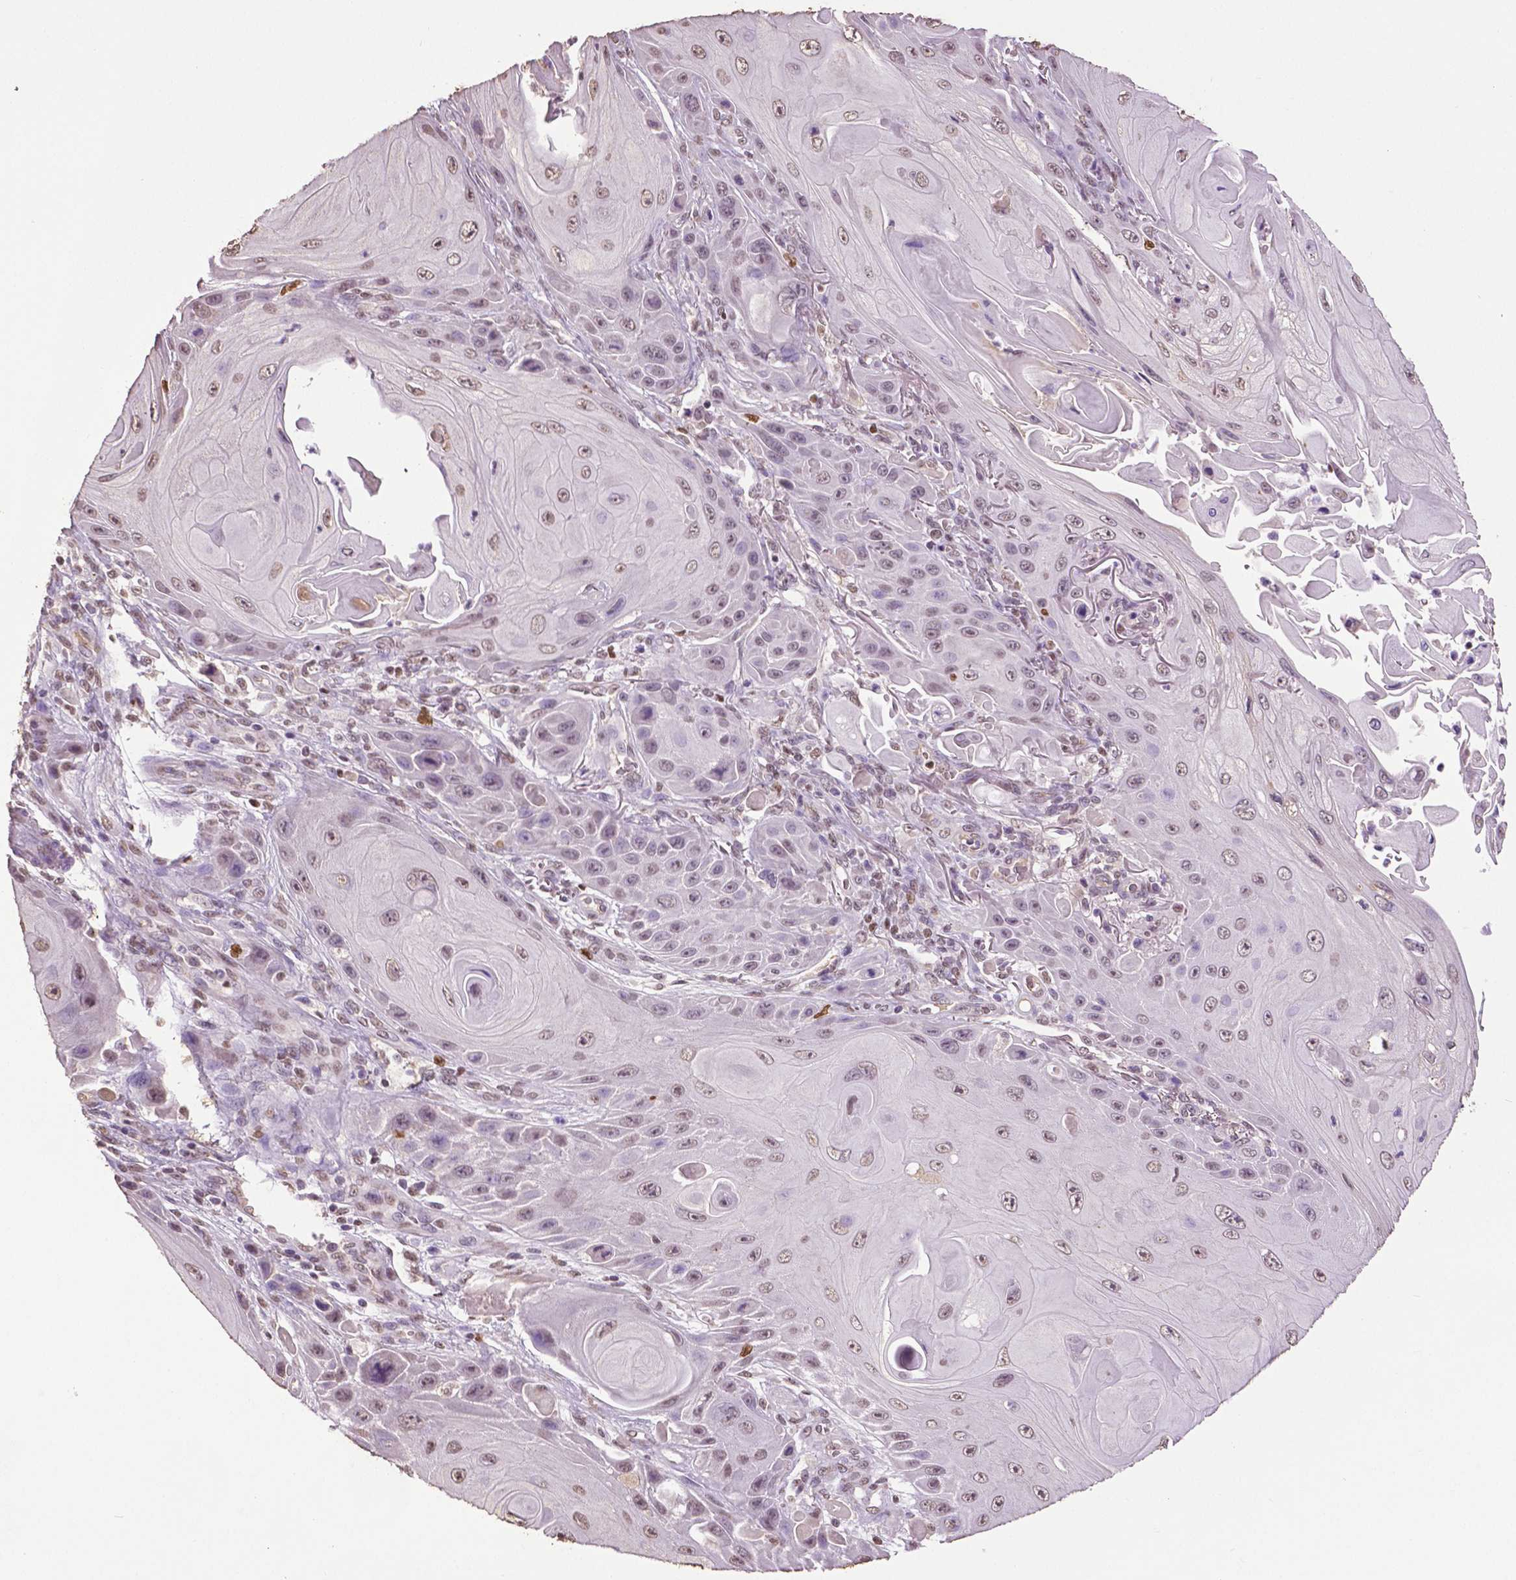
{"staining": {"intensity": "weak", "quantity": "<25%", "location": "nuclear"}, "tissue": "skin cancer", "cell_type": "Tumor cells", "image_type": "cancer", "snomed": [{"axis": "morphology", "description": "Squamous cell carcinoma, NOS"}, {"axis": "topography", "description": "Skin"}], "caption": "Human skin cancer (squamous cell carcinoma) stained for a protein using immunohistochemistry demonstrates no staining in tumor cells.", "gene": "RUNX3", "patient": {"sex": "female", "age": 94}}